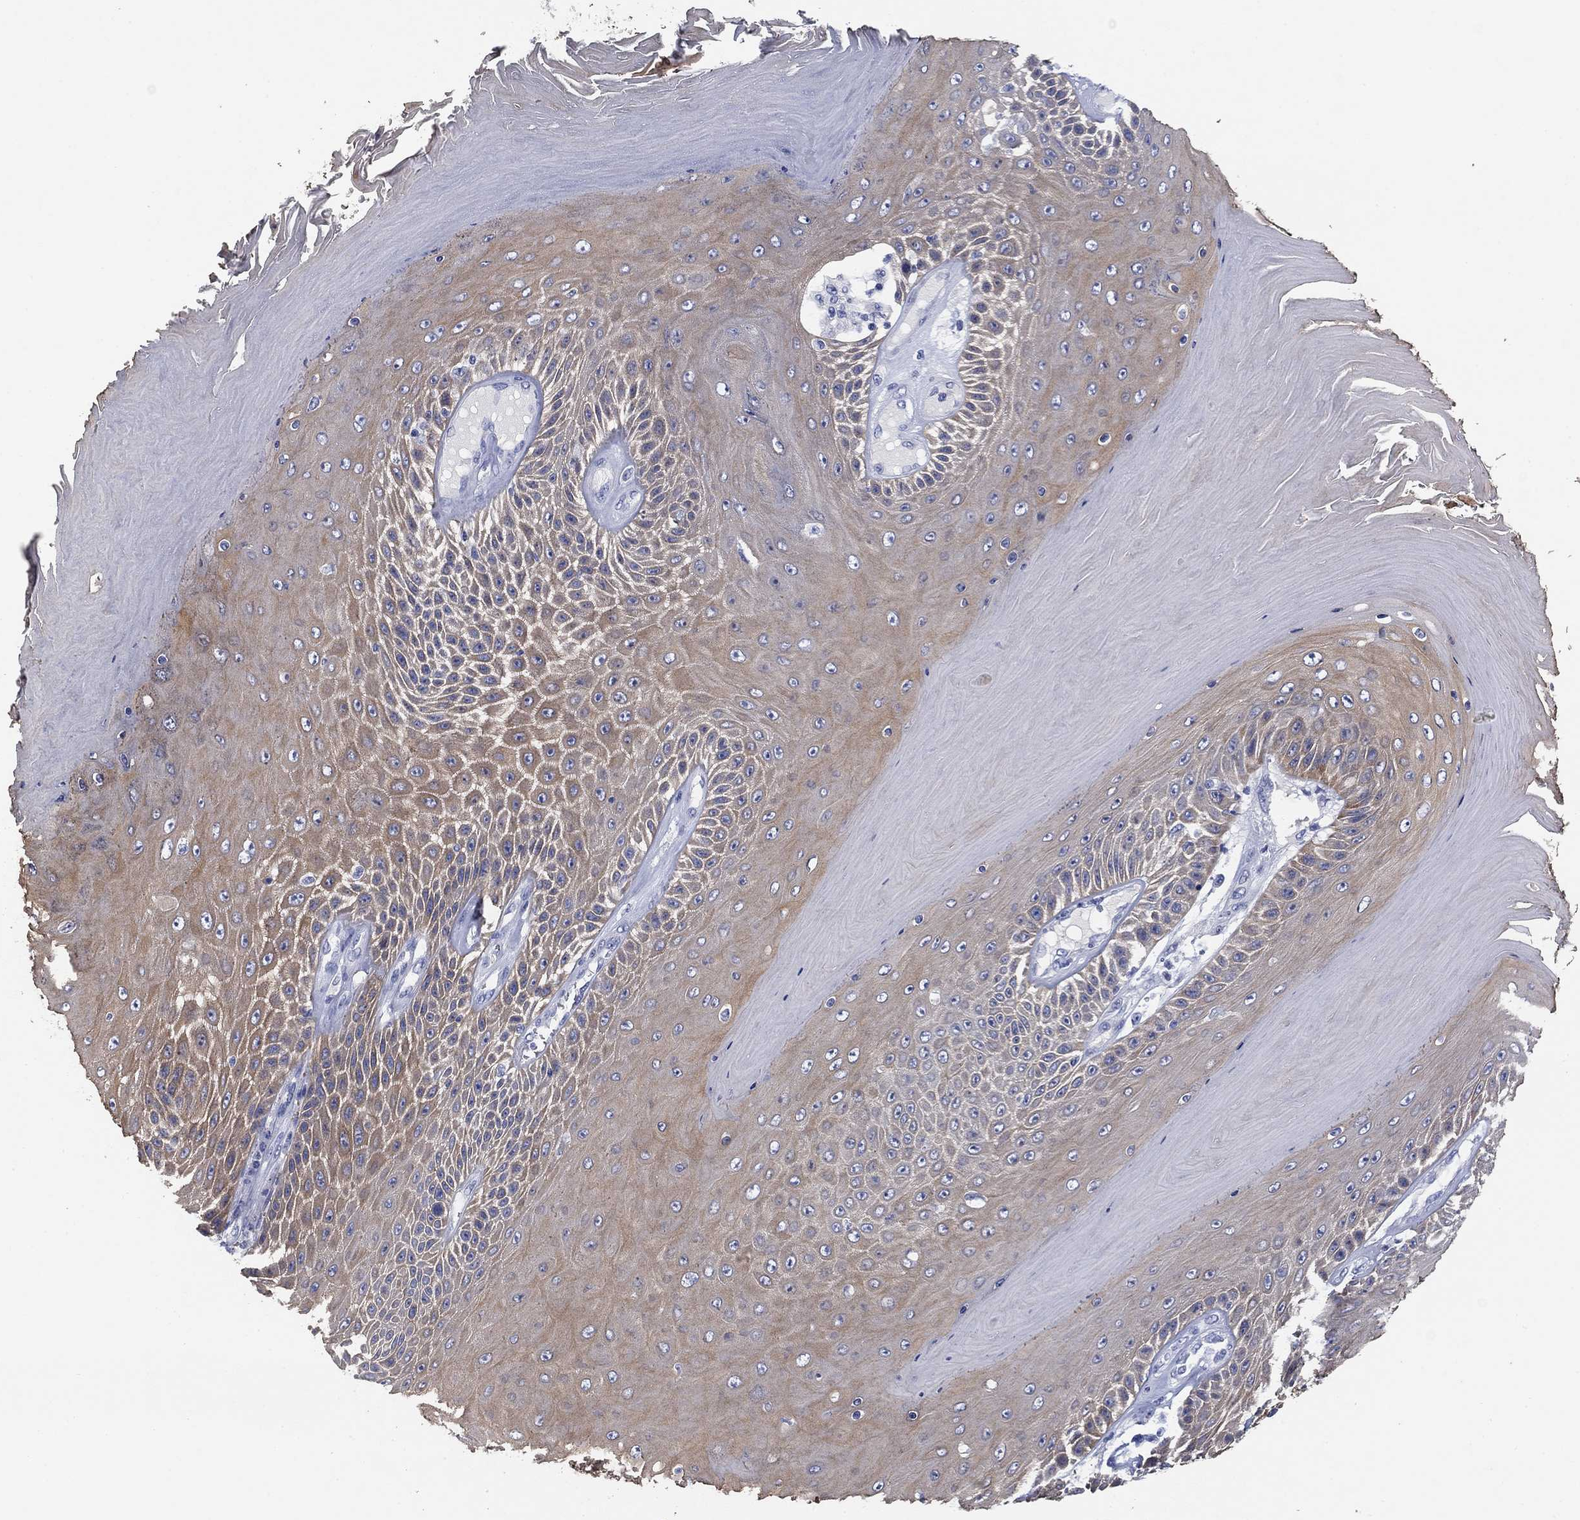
{"staining": {"intensity": "weak", "quantity": ">75%", "location": "cytoplasmic/membranous"}, "tissue": "skin cancer", "cell_type": "Tumor cells", "image_type": "cancer", "snomed": [{"axis": "morphology", "description": "Squamous cell carcinoma, NOS"}, {"axis": "topography", "description": "Skin"}], "caption": "The histopathology image exhibits a brown stain indicating the presence of a protein in the cytoplasmic/membranous of tumor cells in skin cancer.", "gene": "CLUL1", "patient": {"sex": "male", "age": 62}}